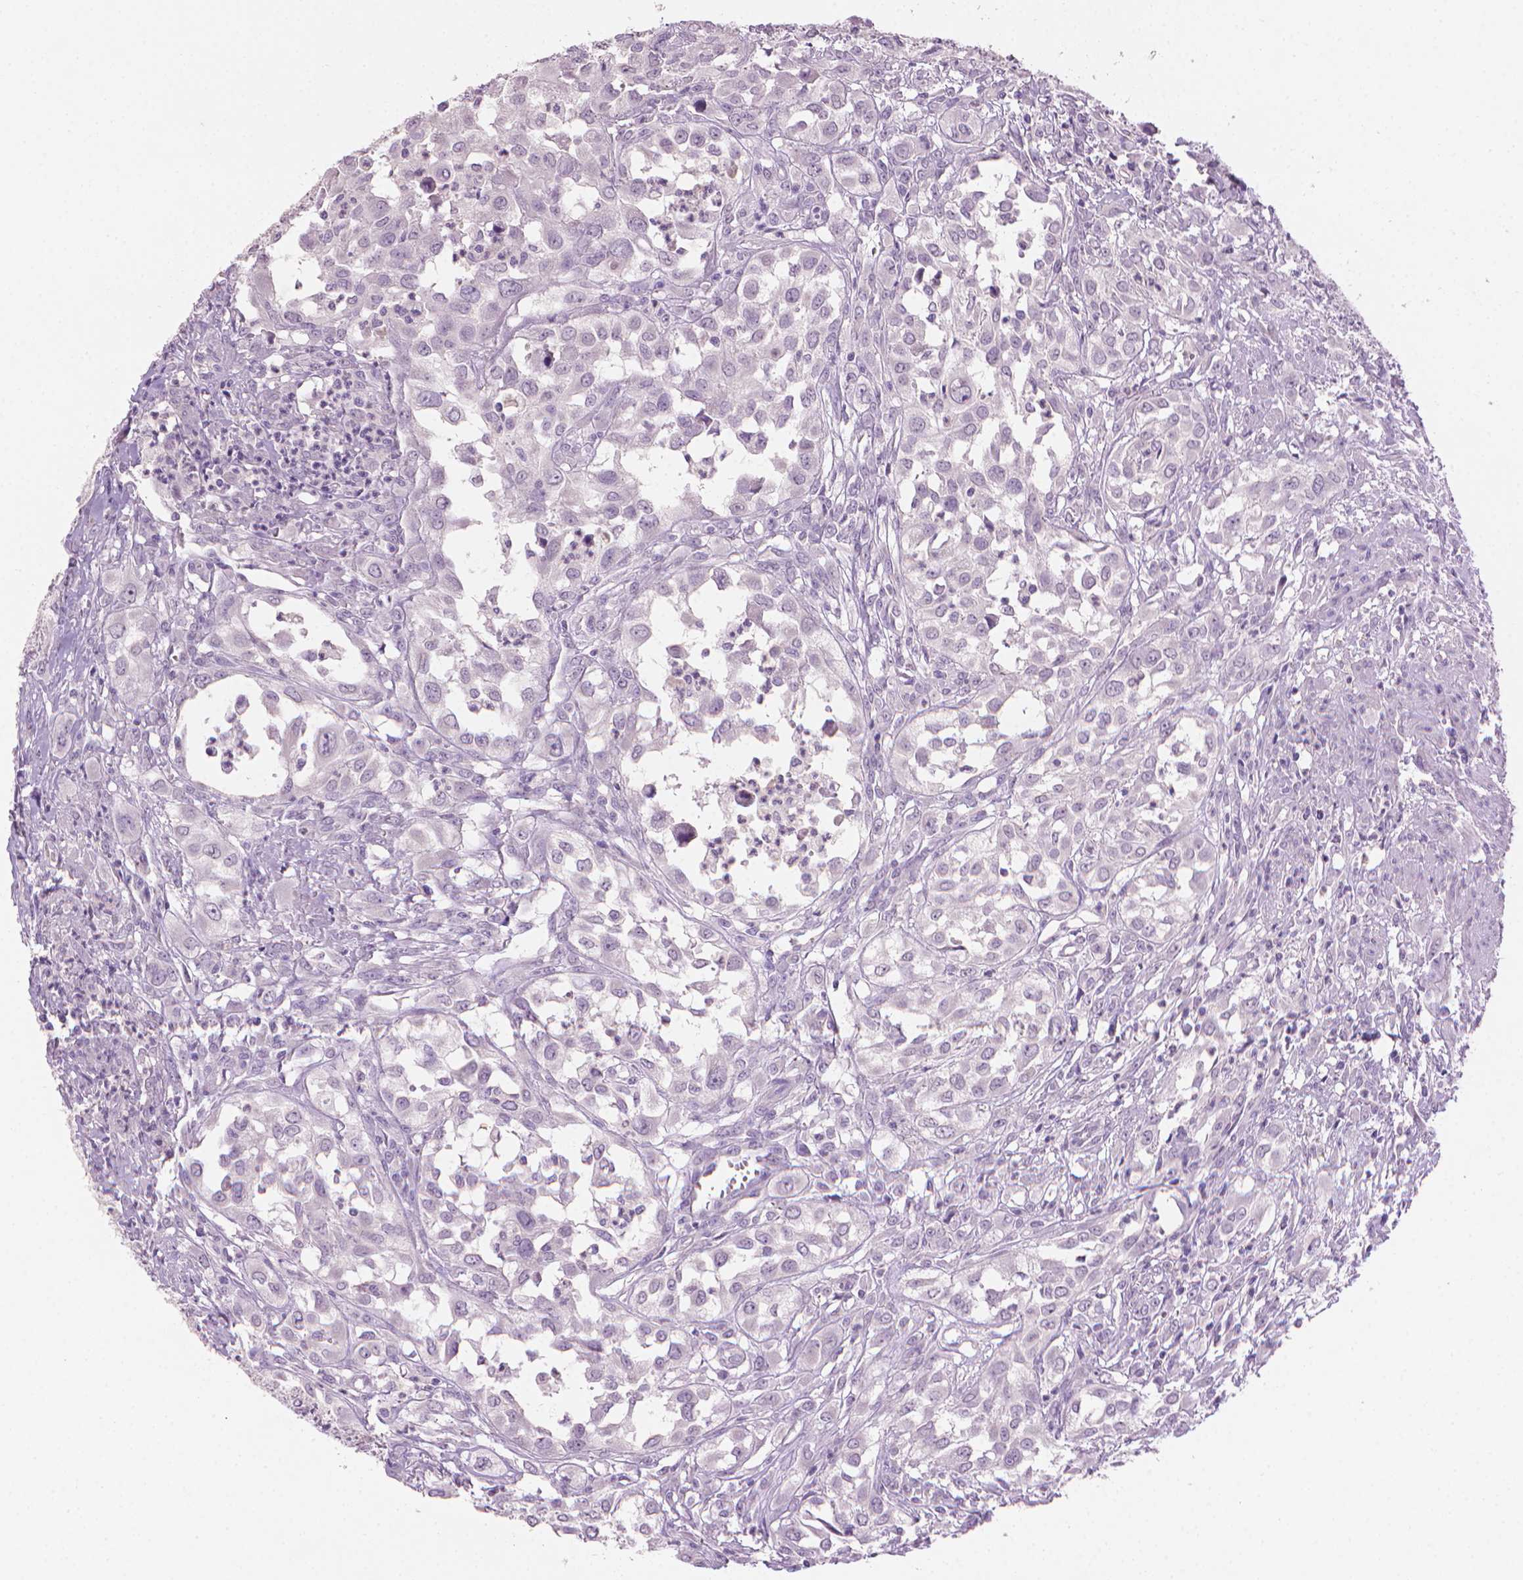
{"staining": {"intensity": "negative", "quantity": "none", "location": "none"}, "tissue": "urothelial cancer", "cell_type": "Tumor cells", "image_type": "cancer", "snomed": [{"axis": "morphology", "description": "Urothelial carcinoma, High grade"}, {"axis": "topography", "description": "Urinary bladder"}], "caption": "Protein analysis of urothelial cancer shows no significant positivity in tumor cells.", "gene": "MLANA", "patient": {"sex": "male", "age": 67}}